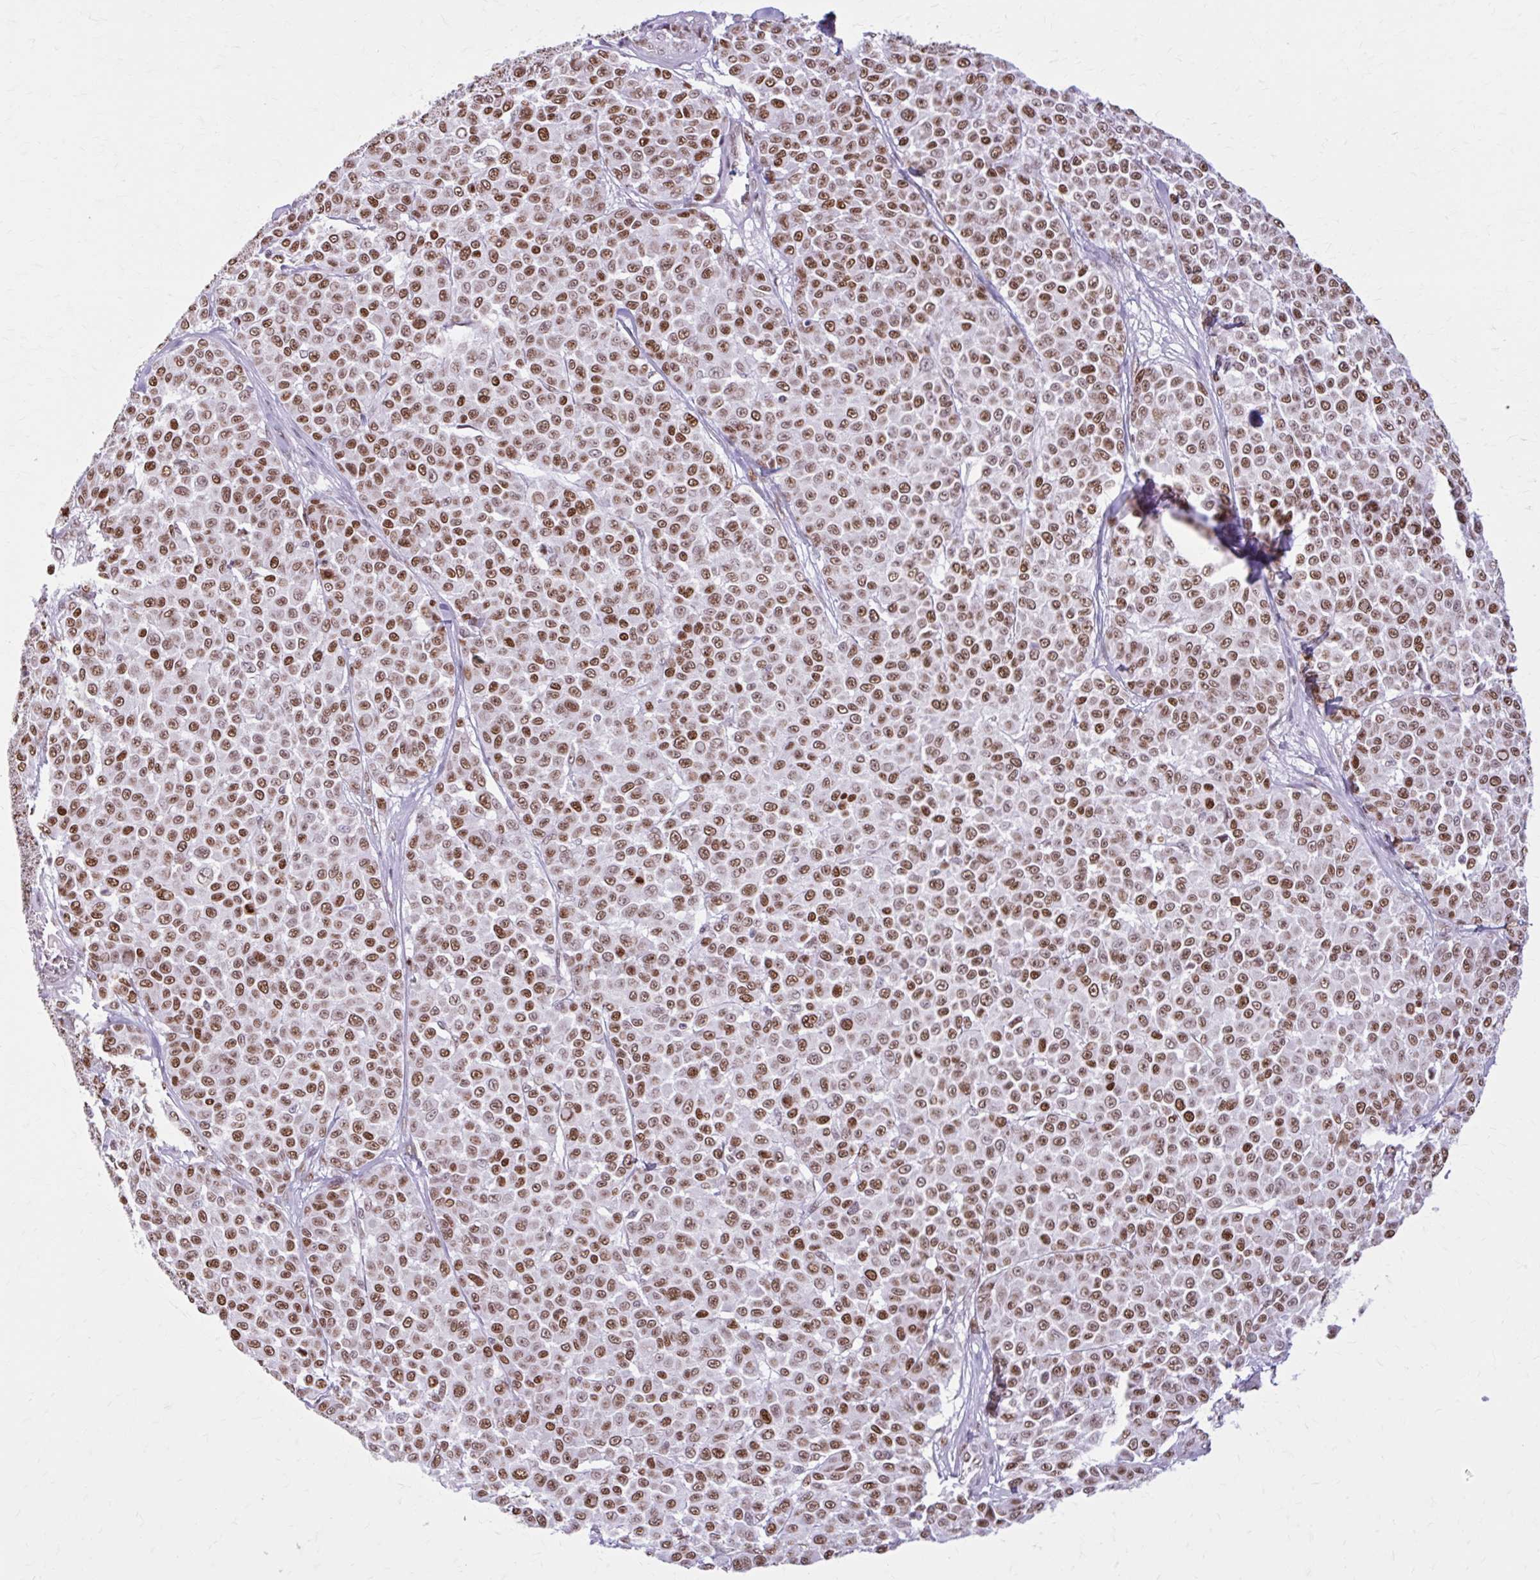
{"staining": {"intensity": "moderate", "quantity": ">75%", "location": "nuclear"}, "tissue": "melanoma", "cell_type": "Tumor cells", "image_type": "cancer", "snomed": [{"axis": "morphology", "description": "Malignant melanoma, NOS"}, {"axis": "topography", "description": "Skin"}], "caption": "A micrograph of human malignant melanoma stained for a protein demonstrates moderate nuclear brown staining in tumor cells.", "gene": "PABIR1", "patient": {"sex": "male", "age": 46}}